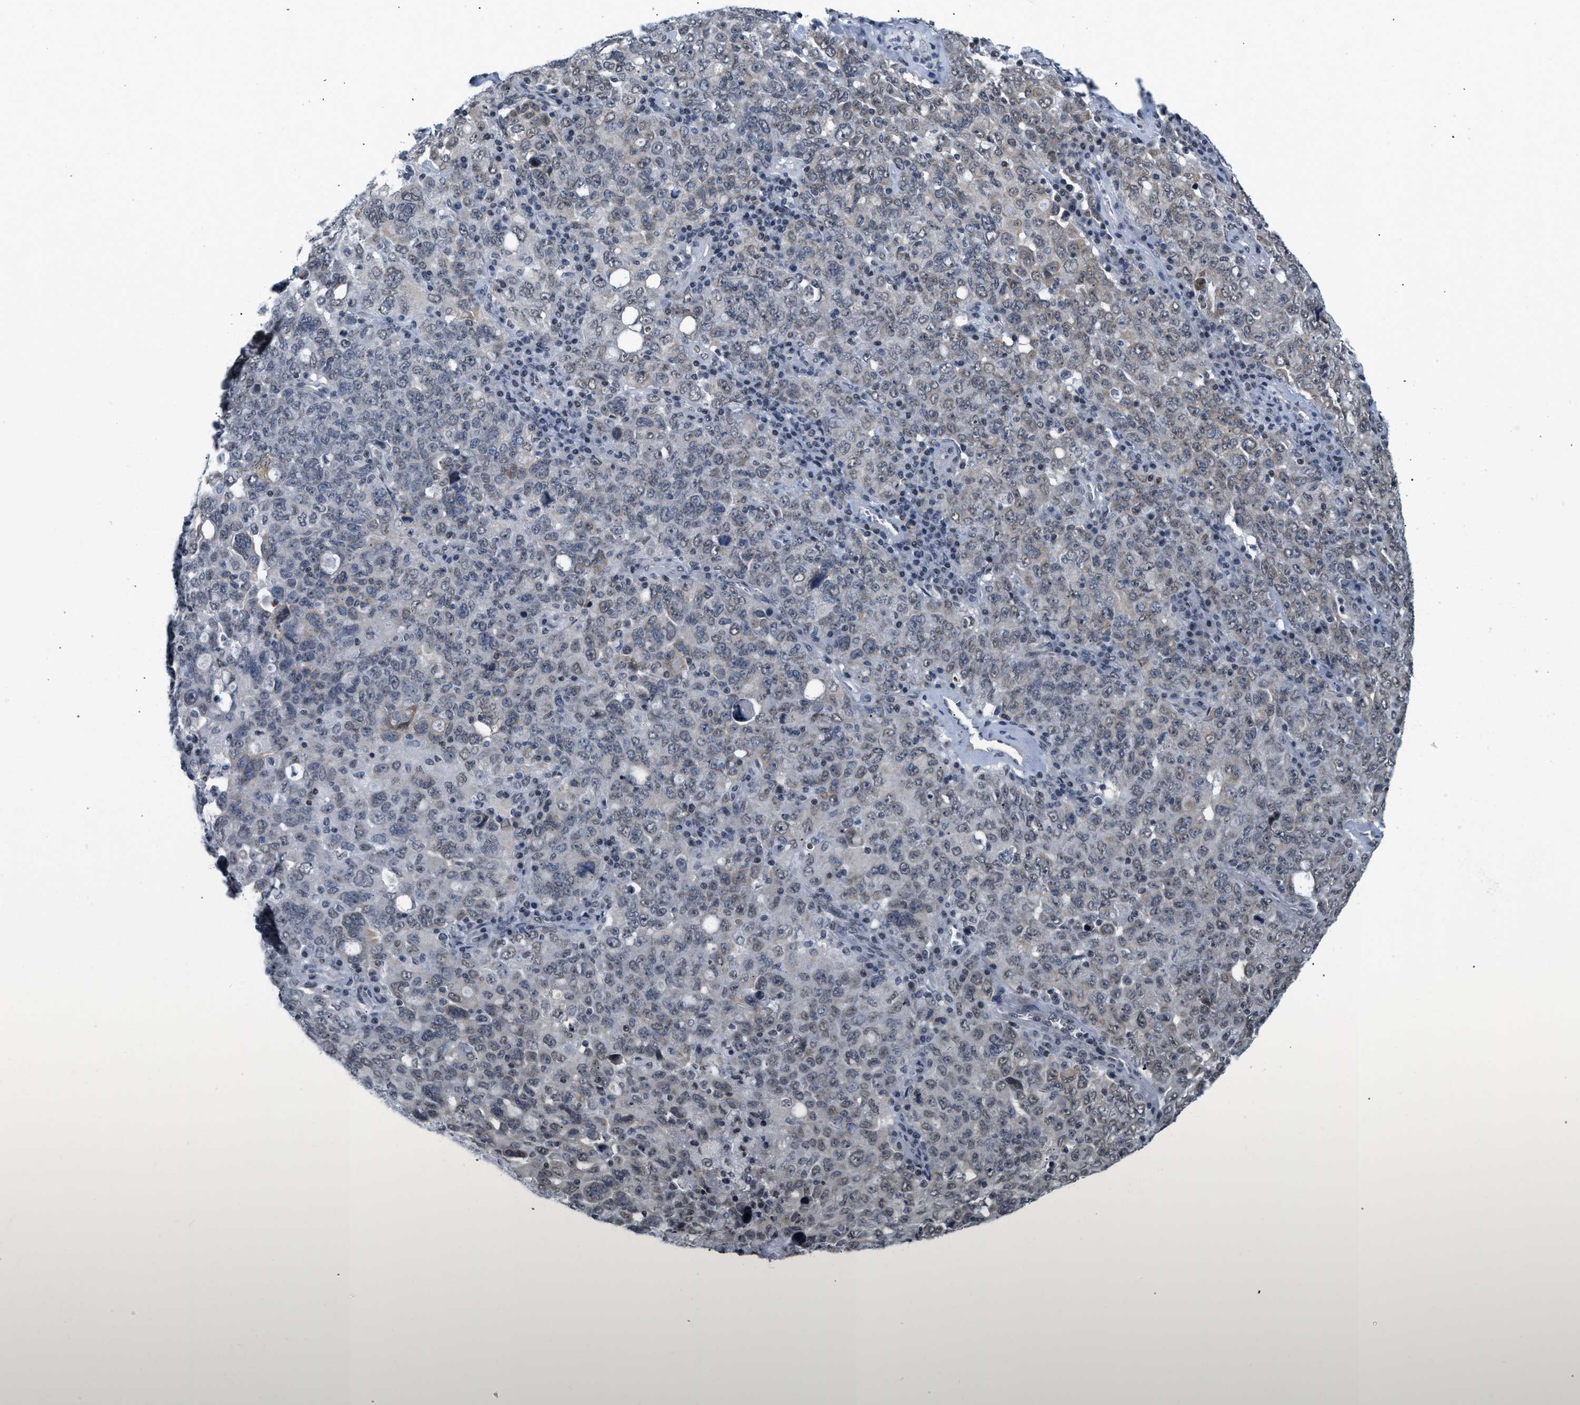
{"staining": {"intensity": "weak", "quantity": "<25%", "location": "cytoplasmic/membranous,nuclear"}, "tissue": "ovarian cancer", "cell_type": "Tumor cells", "image_type": "cancer", "snomed": [{"axis": "morphology", "description": "Carcinoma, endometroid"}, {"axis": "topography", "description": "Ovary"}], "caption": "Tumor cells show no significant expression in ovarian cancer (endometroid carcinoma). (DAB immunohistochemistry (IHC) with hematoxylin counter stain).", "gene": "RAF1", "patient": {"sex": "female", "age": 62}}